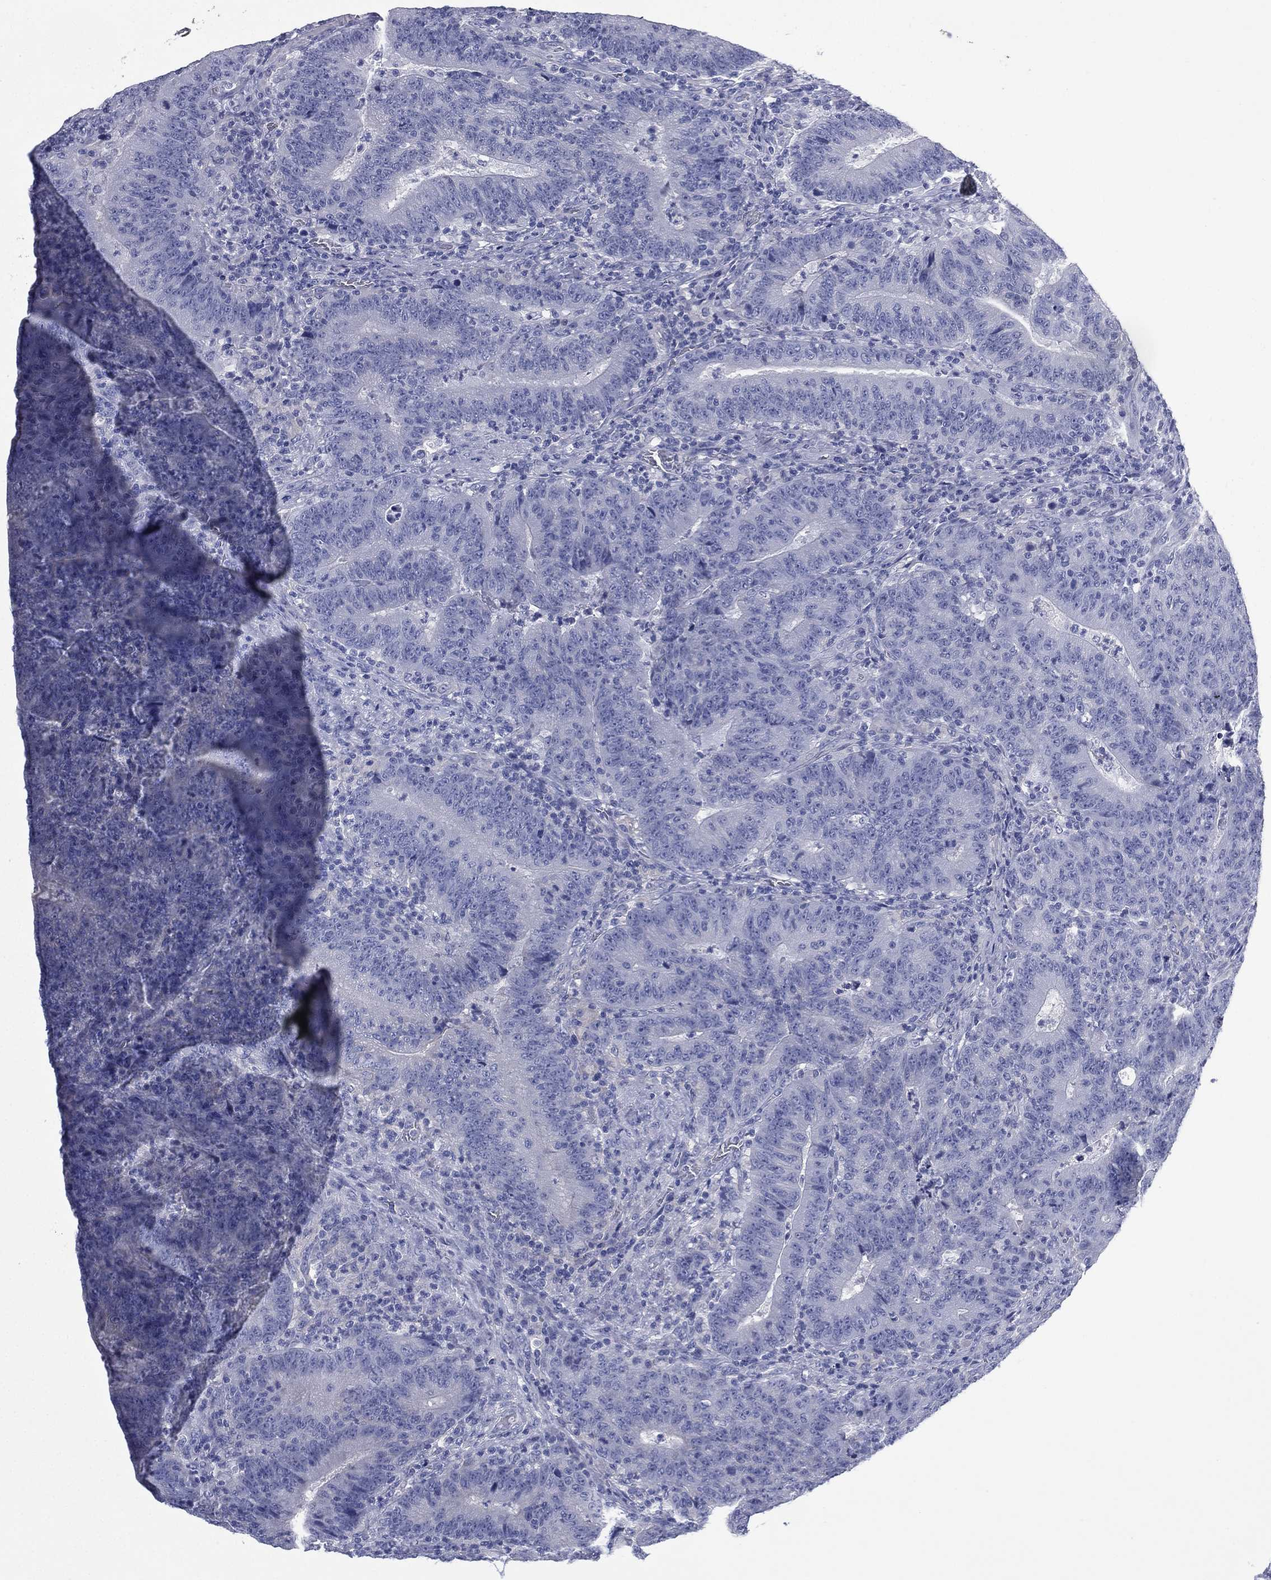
{"staining": {"intensity": "negative", "quantity": "none", "location": "none"}, "tissue": "colorectal cancer", "cell_type": "Tumor cells", "image_type": "cancer", "snomed": [{"axis": "morphology", "description": "Adenocarcinoma, NOS"}, {"axis": "topography", "description": "Colon"}], "caption": "Histopathology image shows no protein expression in tumor cells of colorectal cancer tissue. (DAB immunohistochemistry visualized using brightfield microscopy, high magnification).", "gene": "FCER2", "patient": {"sex": "female", "age": 75}}